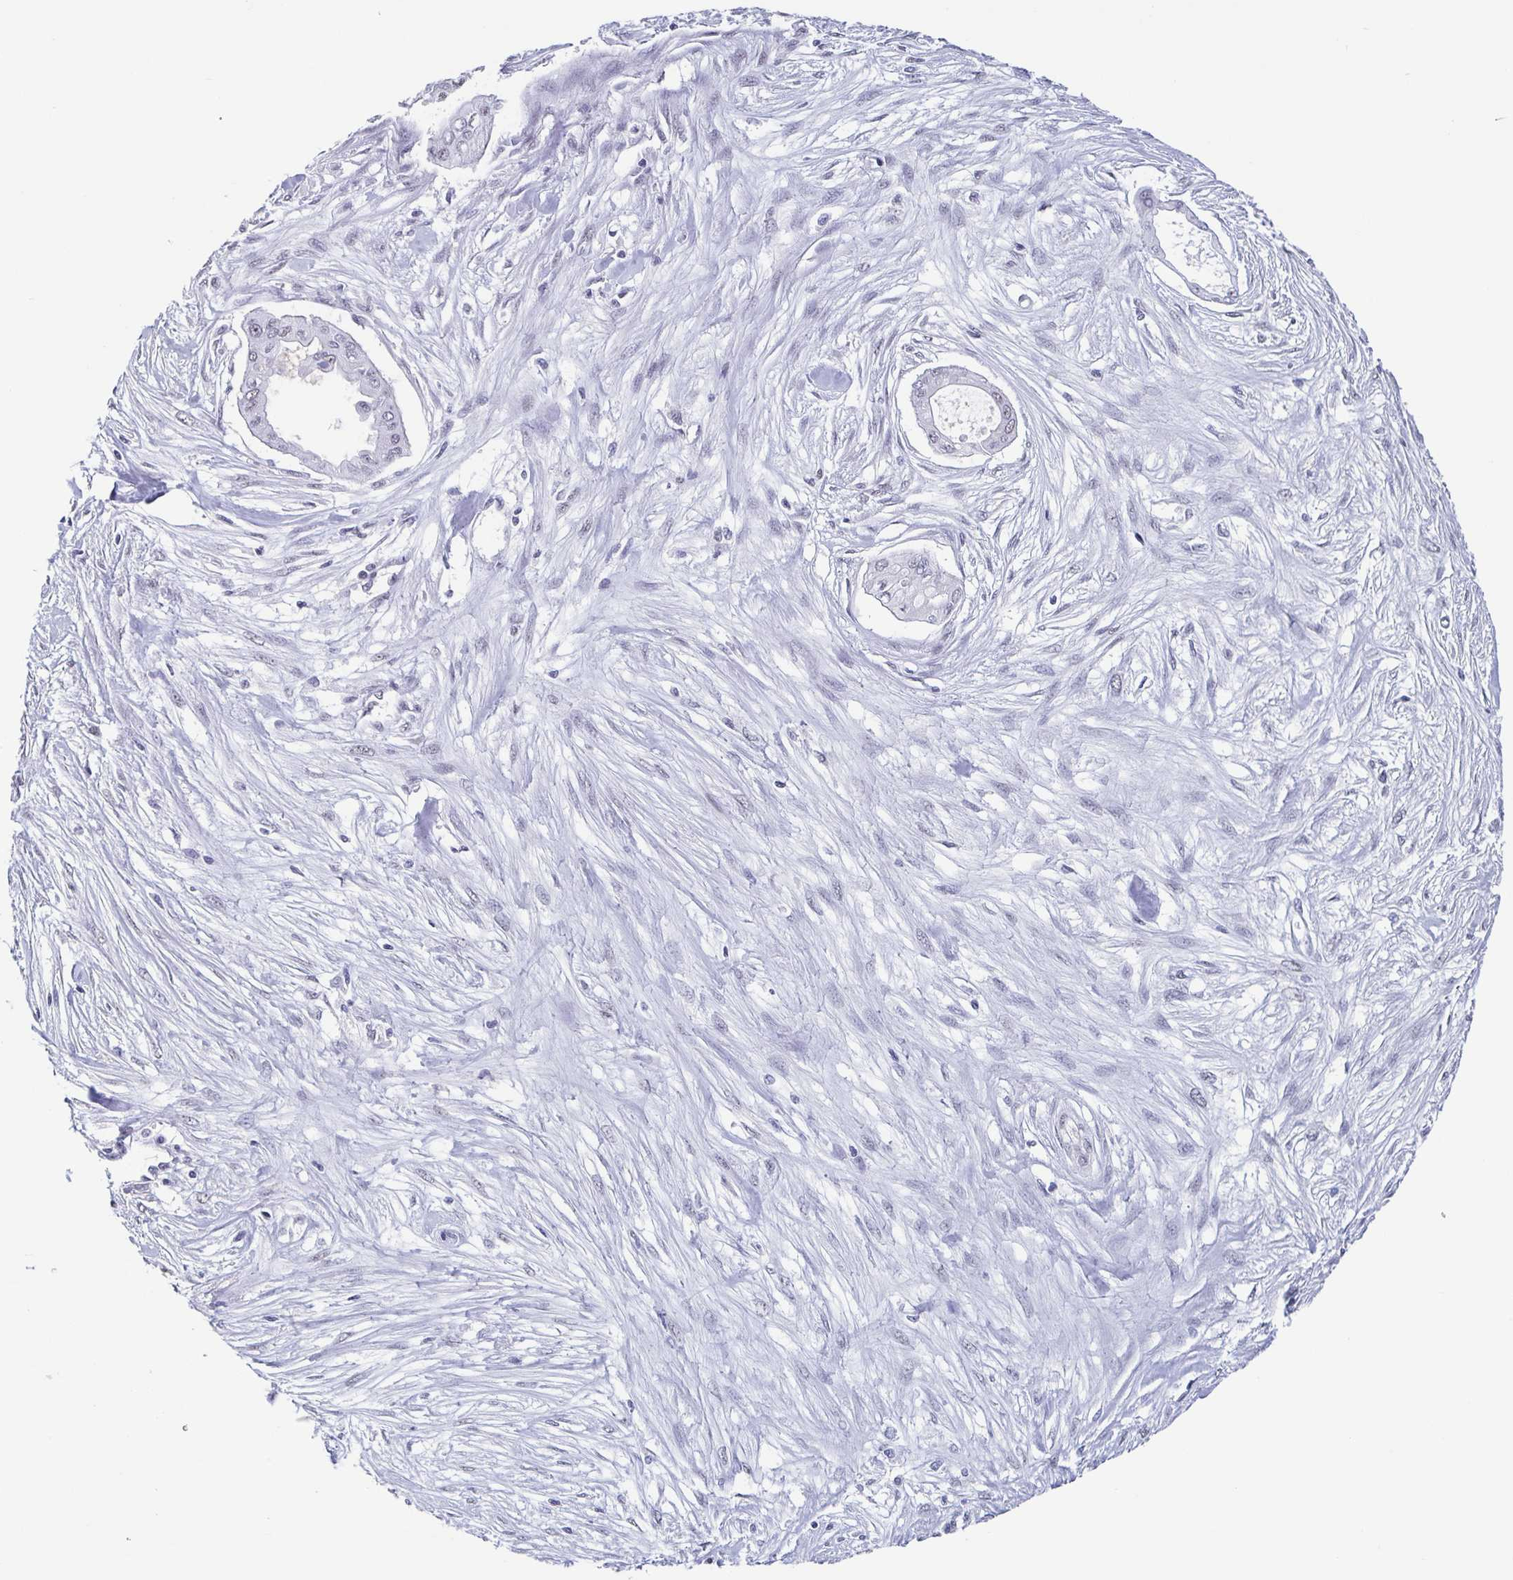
{"staining": {"intensity": "negative", "quantity": "none", "location": "none"}, "tissue": "pancreatic cancer", "cell_type": "Tumor cells", "image_type": "cancer", "snomed": [{"axis": "morphology", "description": "Adenocarcinoma, NOS"}, {"axis": "topography", "description": "Pancreas"}], "caption": "This image is of pancreatic adenocarcinoma stained with immunohistochemistry (IHC) to label a protein in brown with the nuclei are counter-stained blue. There is no expression in tumor cells.", "gene": "TMEM92", "patient": {"sex": "female", "age": 68}}